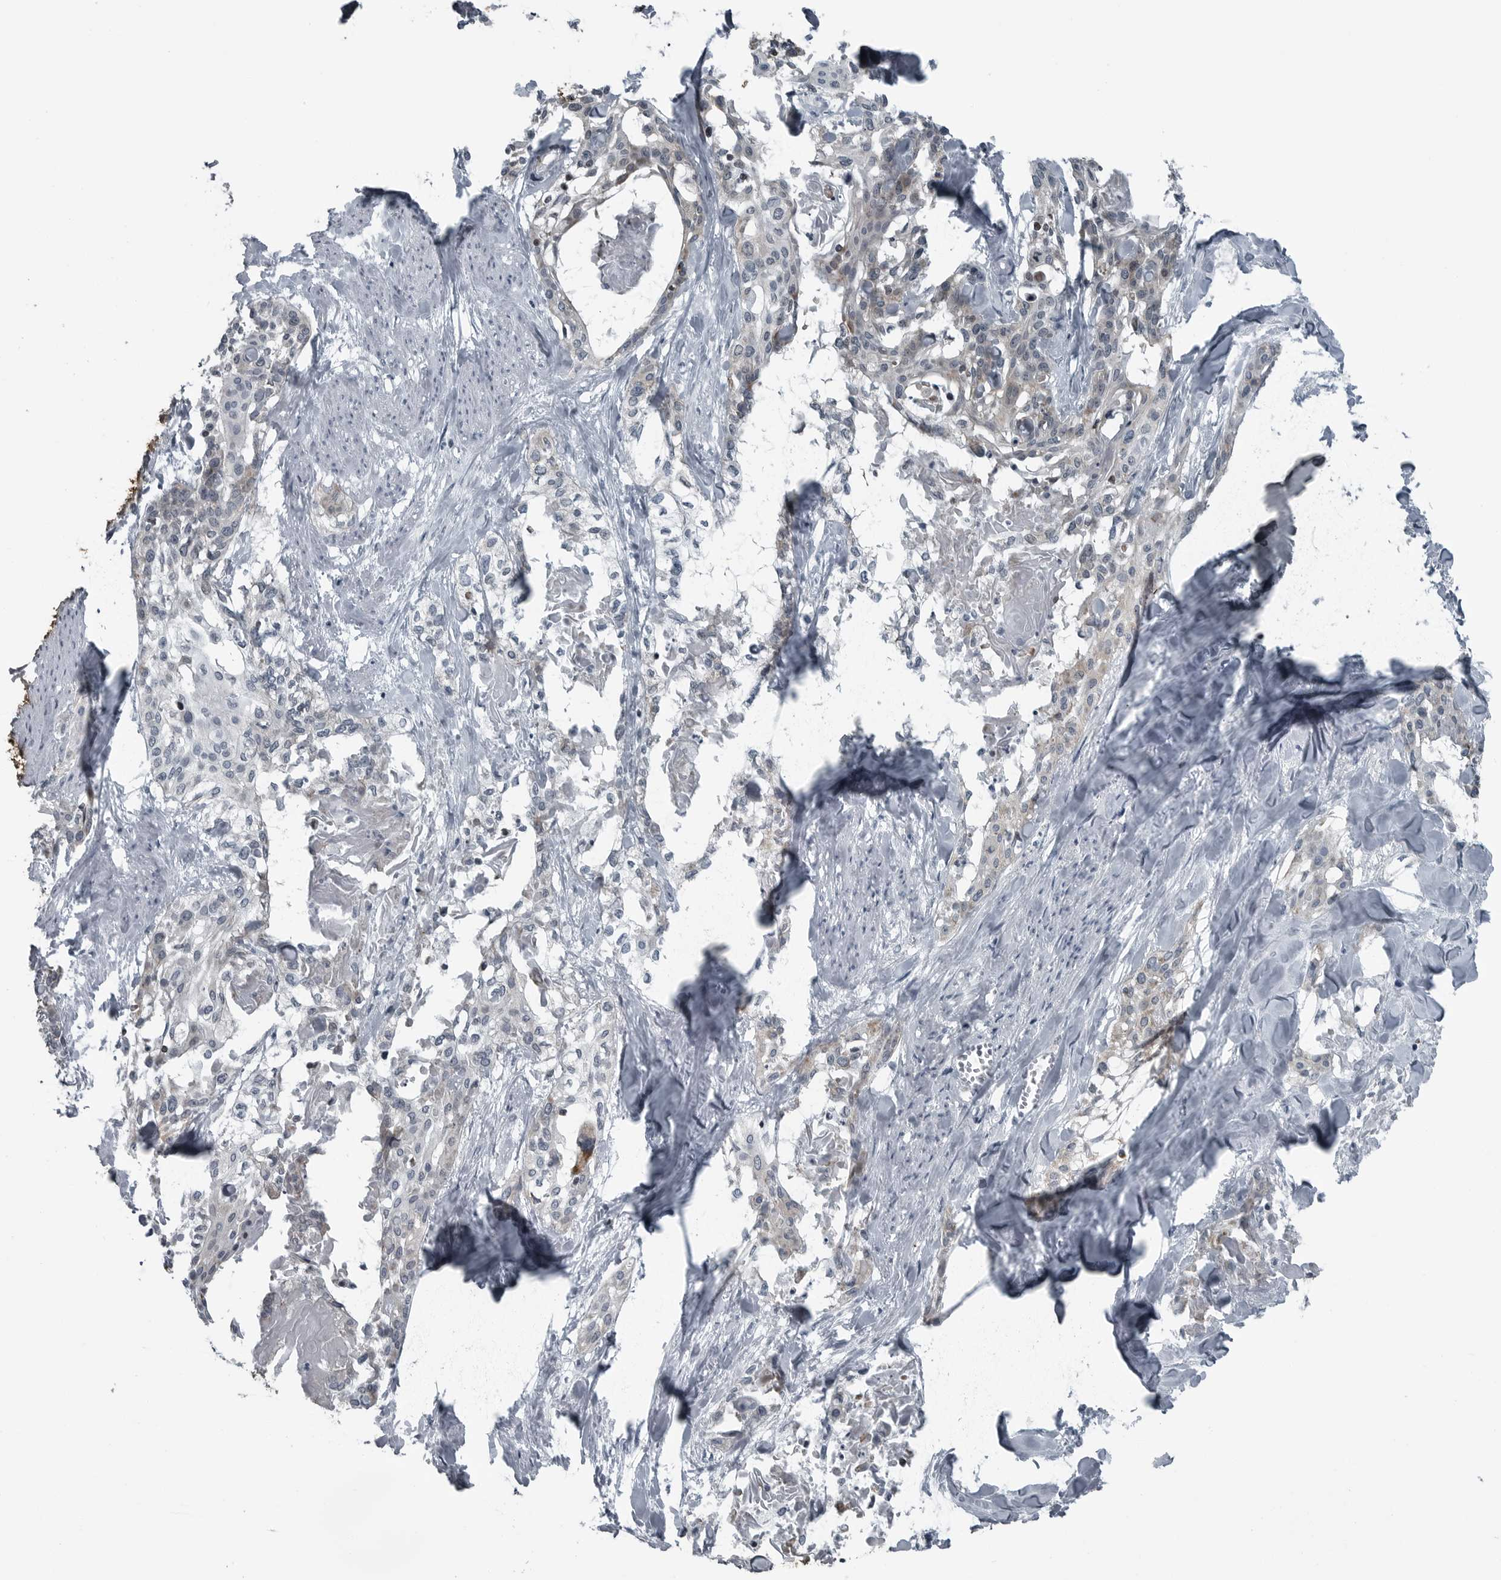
{"staining": {"intensity": "negative", "quantity": "none", "location": "none"}, "tissue": "cervical cancer", "cell_type": "Tumor cells", "image_type": "cancer", "snomed": [{"axis": "morphology", "description": "Squamous cell carcinoma, NOS"}, {"axis": "topography", "description": "Cervix"}], "caption": "Squamous cell carcinoma (cervical) was stained to show a protein in brown. There is no significant expression in tumor cells.", "gene": "GAK", "patient": {"sex": "female", "age": 57}}